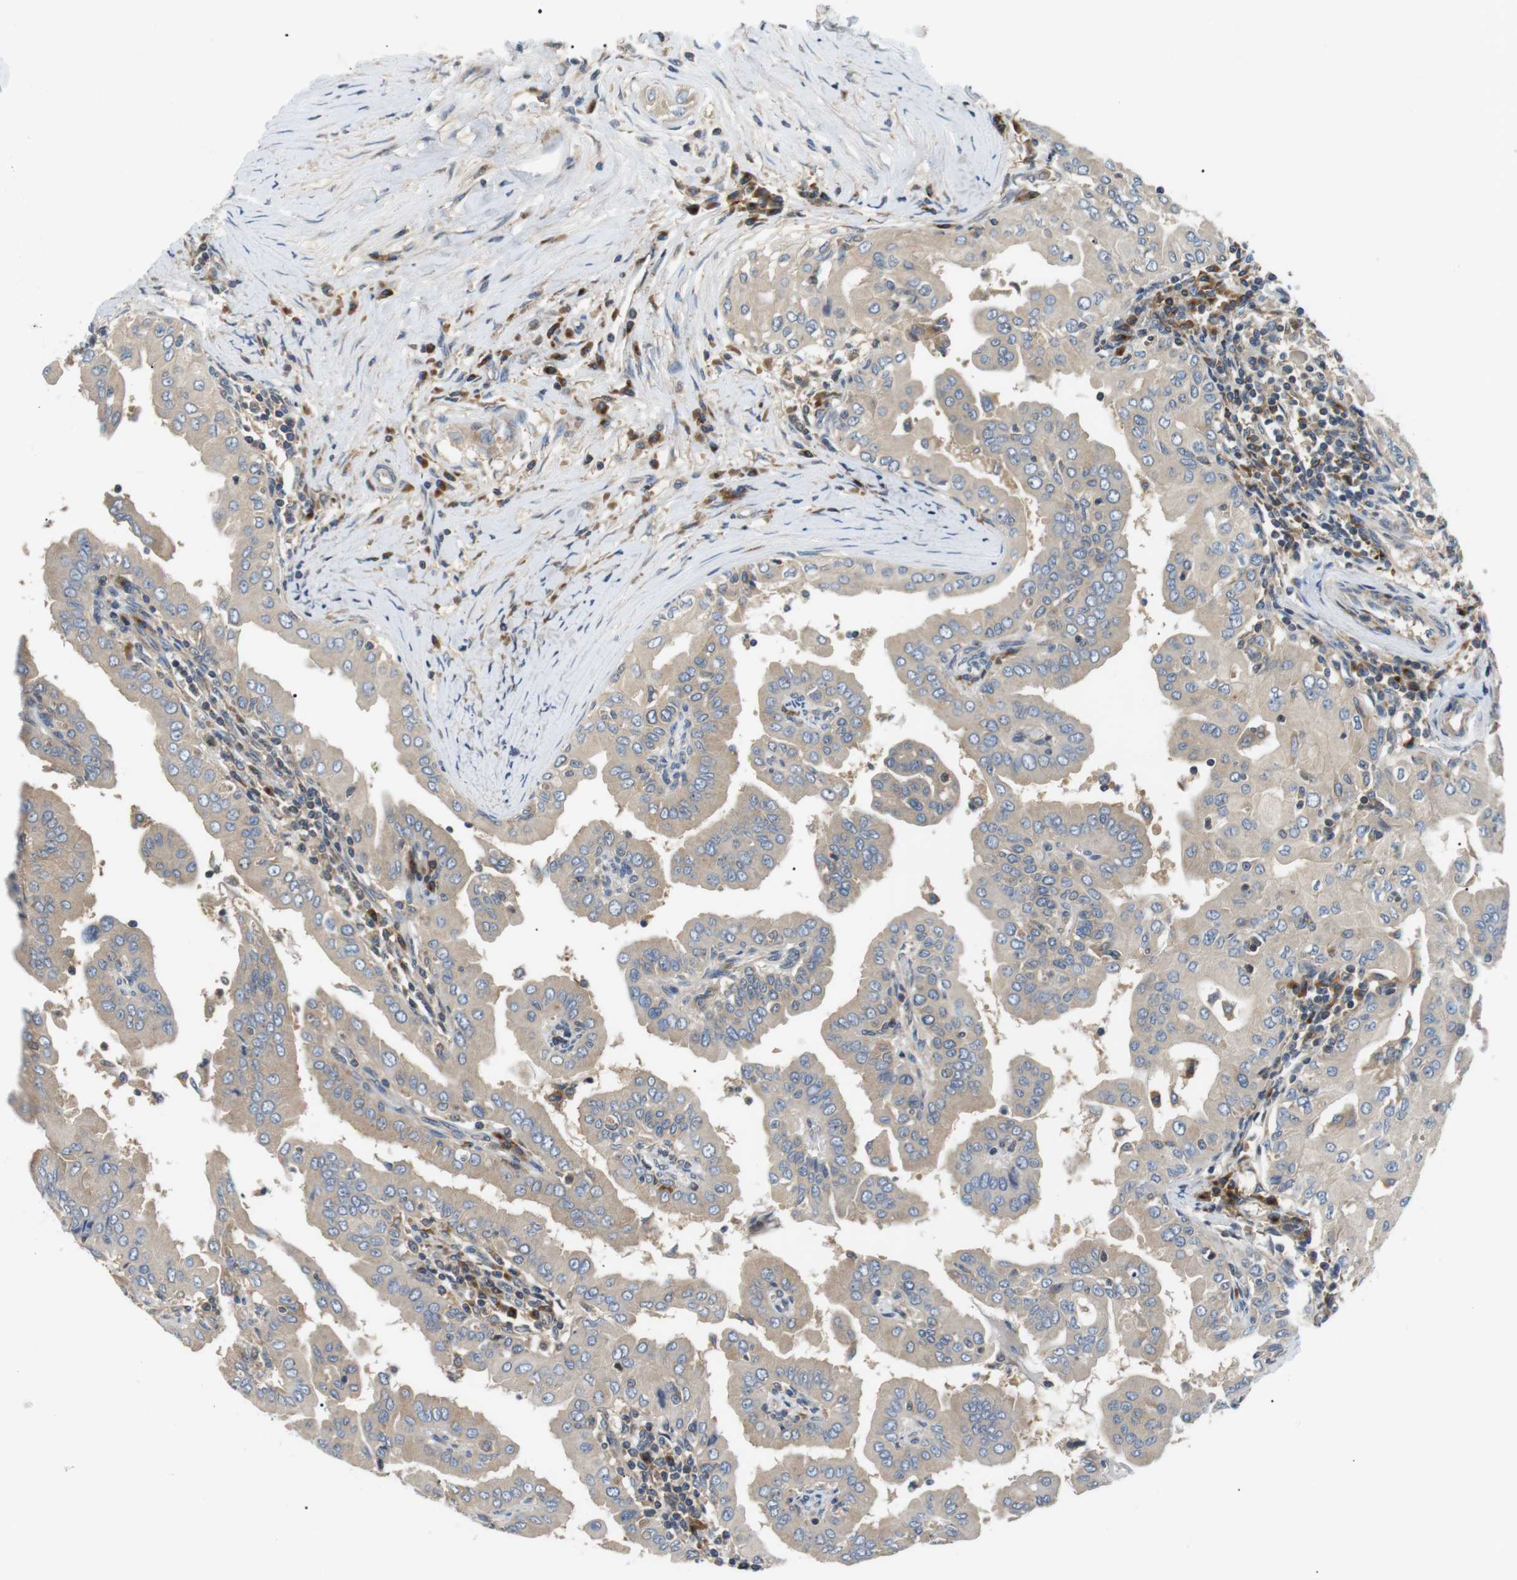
{"staining": {"intensity": "negative", "quantity": "none", "location": "none"}, "tissue": "thyroid cancer", "cell_type": "Tumor cells", "image_type": "cancer", "snomed": [{"axis": "morphology", "description": "Papillary adenocarcinoma, NOS"}, {"axis": "topography", "description": "Thyroid gland"}], "caption": "Tumor cells are negative for protein expression in human thyroid papillary adenocarcinoma.", "gene": "DIPK1A", "patient": {"sex": "male", "age": 33}}